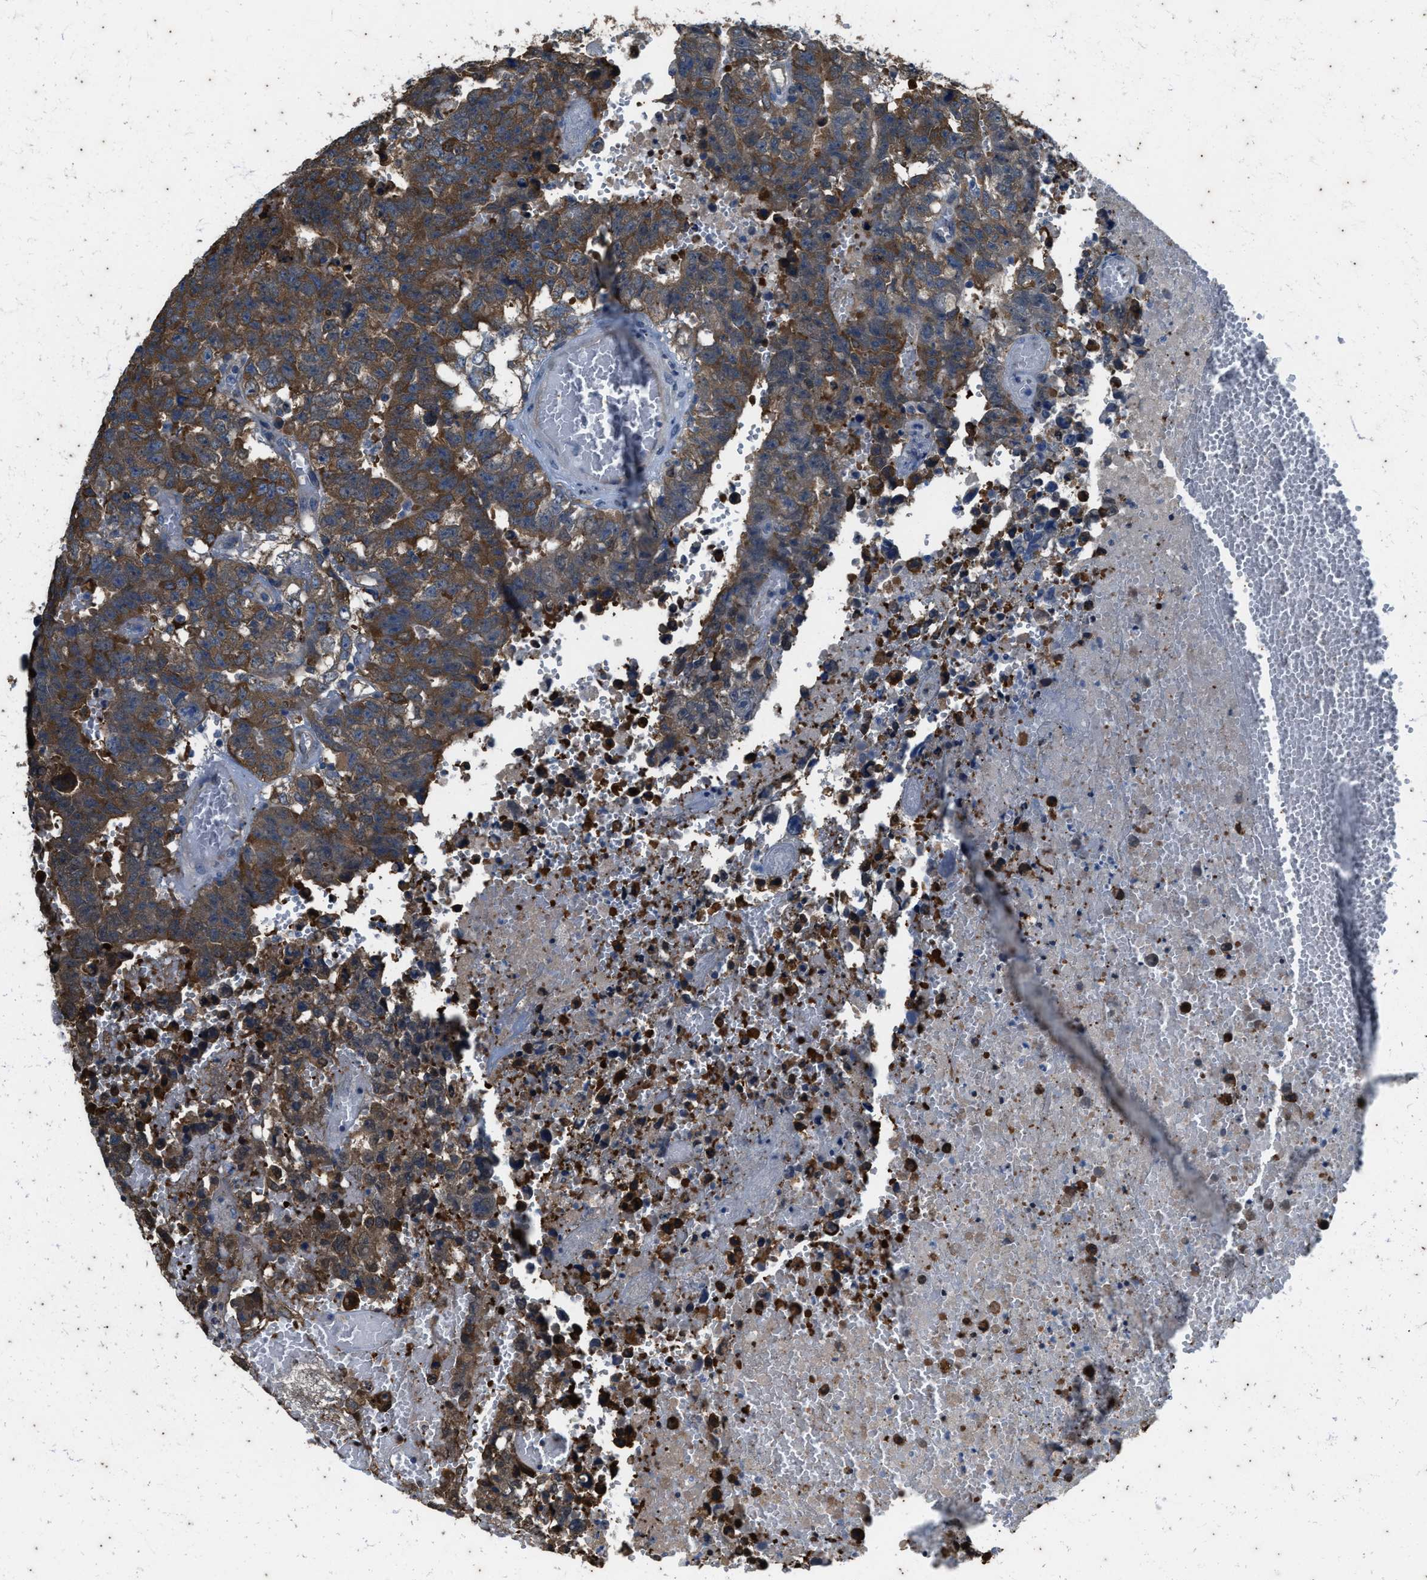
{"staining": {"intensity": "moderate", "quantity": ">75%", "location": "cytoplasmic/membranous"}, "tissue": "testis cancer", "cell_type": "Tumor cells", "image_type": "cancer", "snomed": [{"axis": "morphology", "description": "Carcinoma, Embryonal, NOS"}, {"axis": "topography", "description": "Testis"}], "caption": "Protein staining shows moderate cytoplasmic/membranous positivity in about >75% of tumor cells in testis embryonal carcinoma.", "gene": "COX19", "patient": {"sex": "male", "age": 25}}